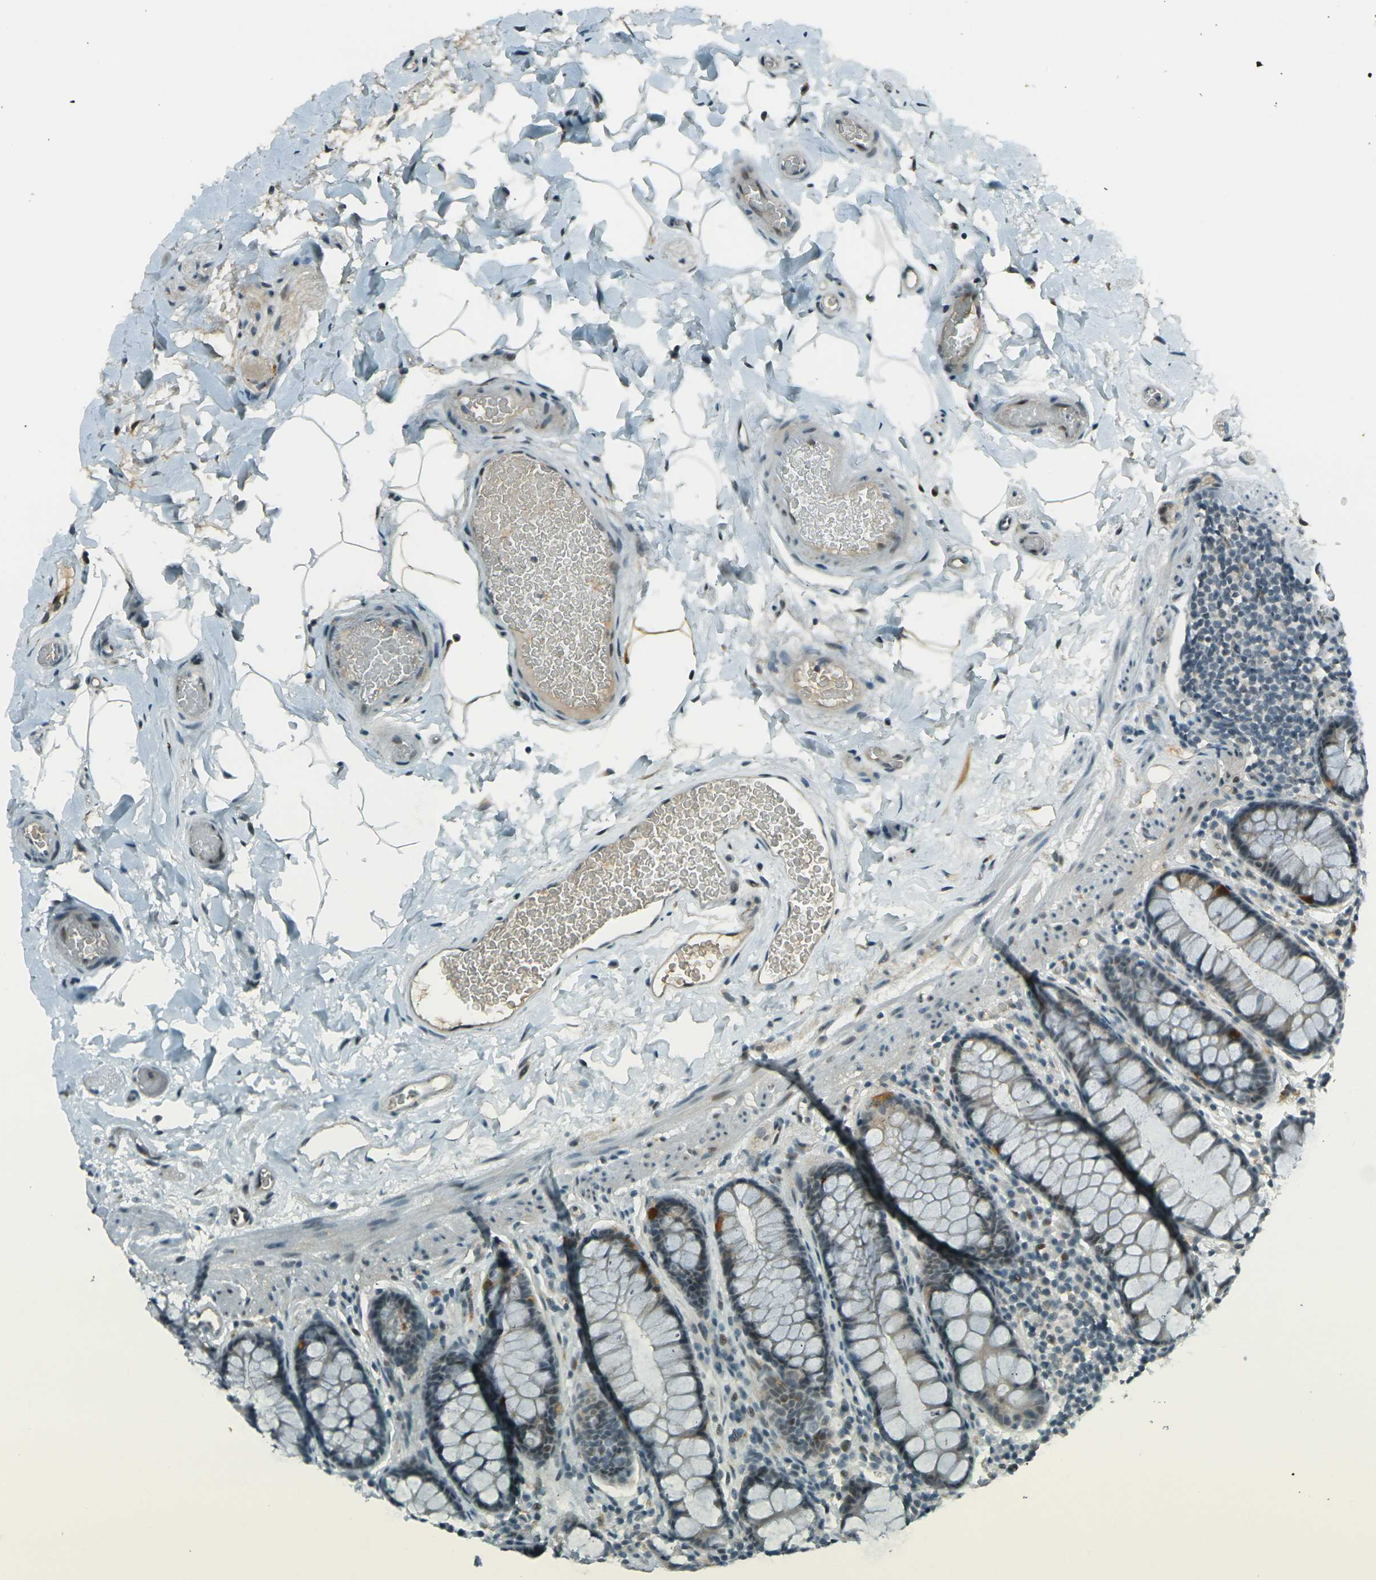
{"staining": {"intensity": "moderate", "quantity": "25%-75%", "location": "cytoplasmic/membranous,nuclear"}, "tissue": "colon", "cell_type": "Endothelial cells", "image_type": "normal", "snomed": [{"axis": "morphology", "description": "Normal tissue, NOS"}, {"axis": "topography", "description": "Colon"}], "caption": "Unremarkable colon reveals moderate cytoplasmic/membranous,nuclear staining in about 25%-75% of endothelial cells Ihc stains the protein in brown and the nuclei are stained blue..", "gene": "GPR19", "patient": {"sex": "female", "age": 80}}